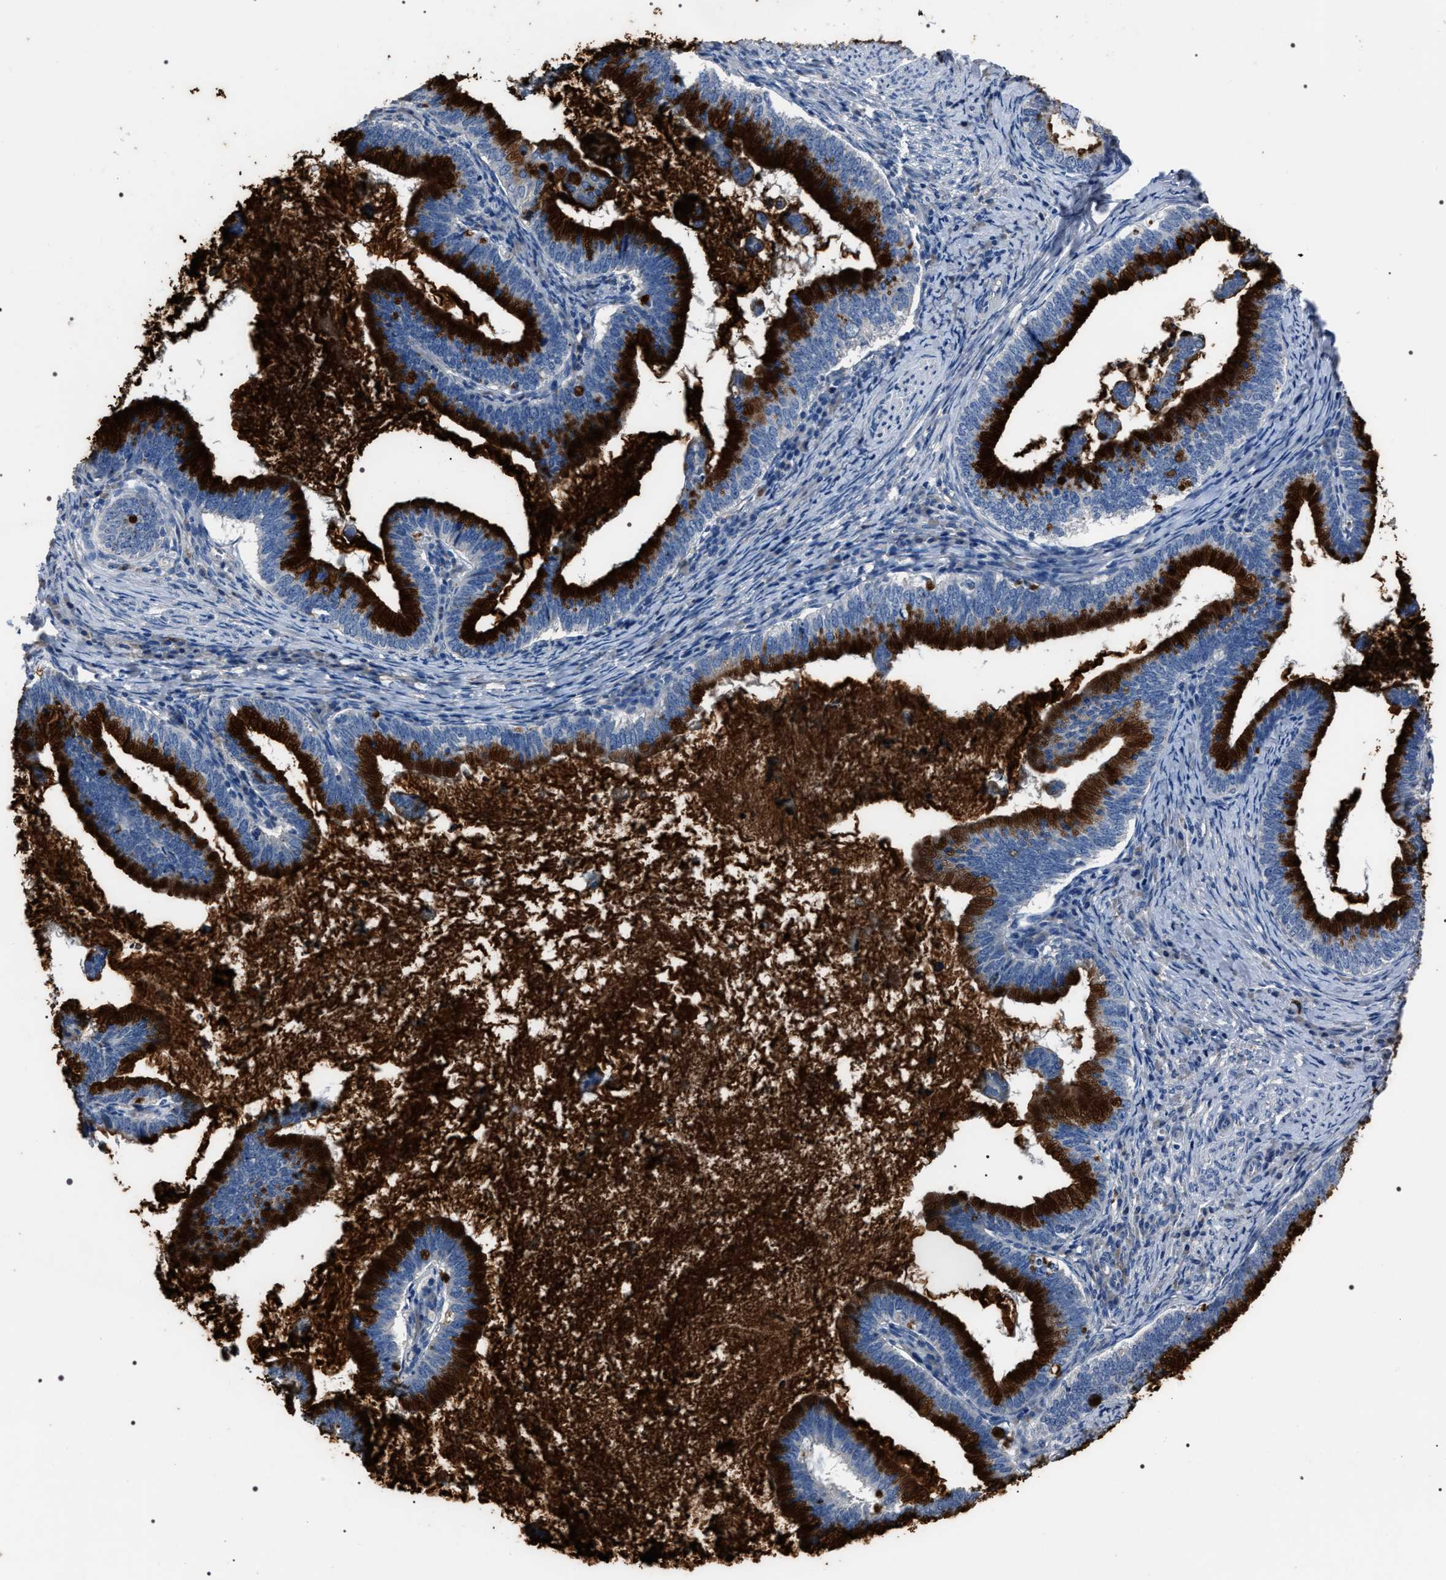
{"staining": {"intensity": "strong", "quantity": ">75%", "location": "cytoplasmic/membranous"}, "tissue": "cervical cancer", "cell_type": "Tumor cells", "image_type": "cancer", "snomed": [{"axis": "morphology", "description": "Adenocarcinoma, NOS"}, {"axis": "topography", "description": "Cervix"}], "caption": "This micrograph shows immunohistochemistry (IHC) staining of human cervical adenocarcinoma, with high strong cytoplasmic/membranous staining in approximately >75% of tumor cells.", "gene": "TRIM54", "patient": {"sex": "female", "age": 36}}